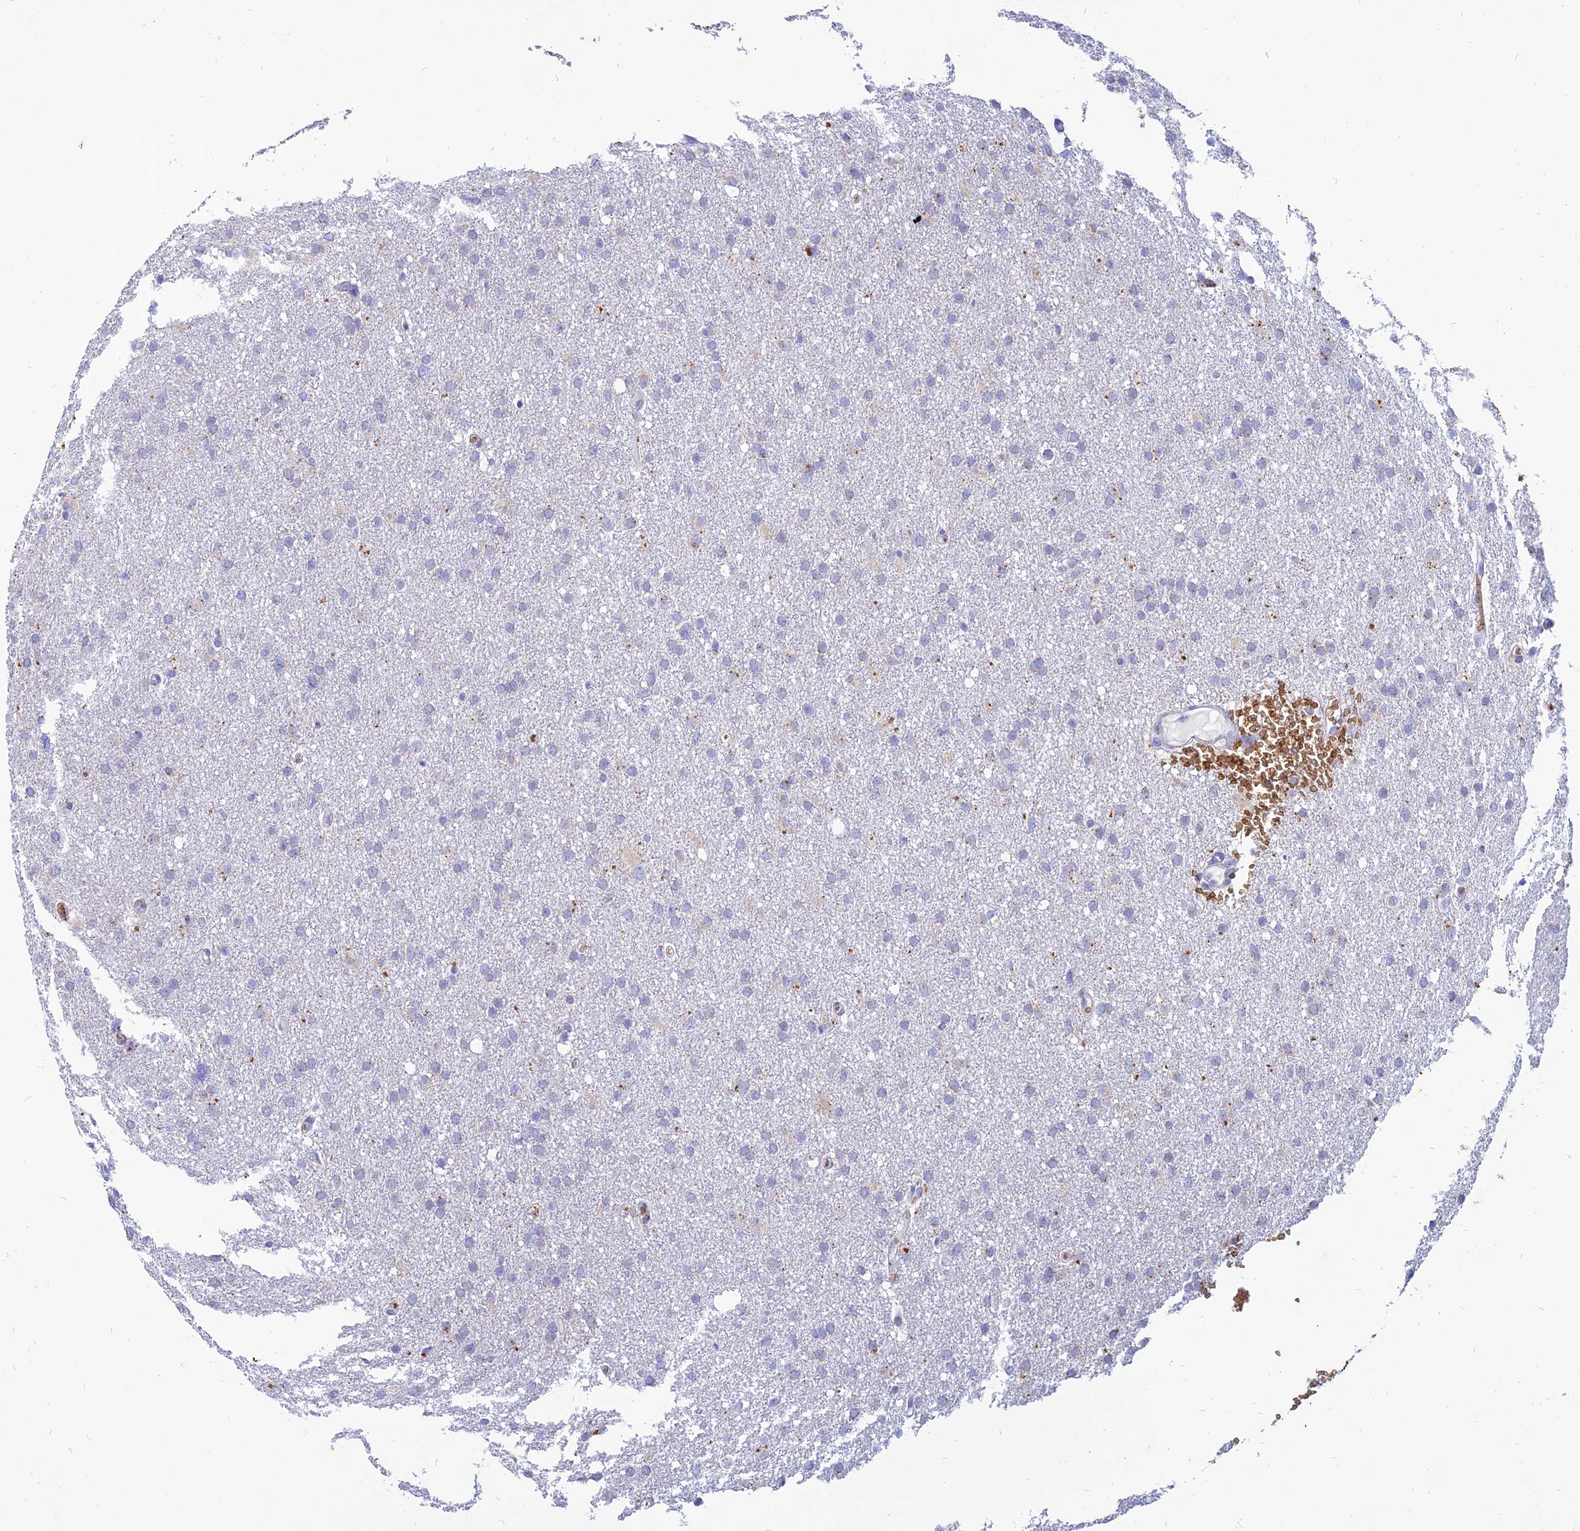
{"staining": {"intensity": "negative", "quantity": "none", "location": "none"}, "tissue": "glioma", "cell_type": "Tumor cells", "image_type": "cancer", "snomed": [{"axis": "morphology", "description": "Glioma, malignant, High grade"}, {"axis": "topography", "description": "Cerebral cortex"}], "caption": "Immunohistochemistry (IHC) histopathology image of neoplastic tissue: human malignant glioma (high-grade) stained with DAB shows no significant protein positivity in tumor cells. Nuclei are stained in blue.", "gene": "HHAT", "patient": {"sex": "female", "age": 36}}